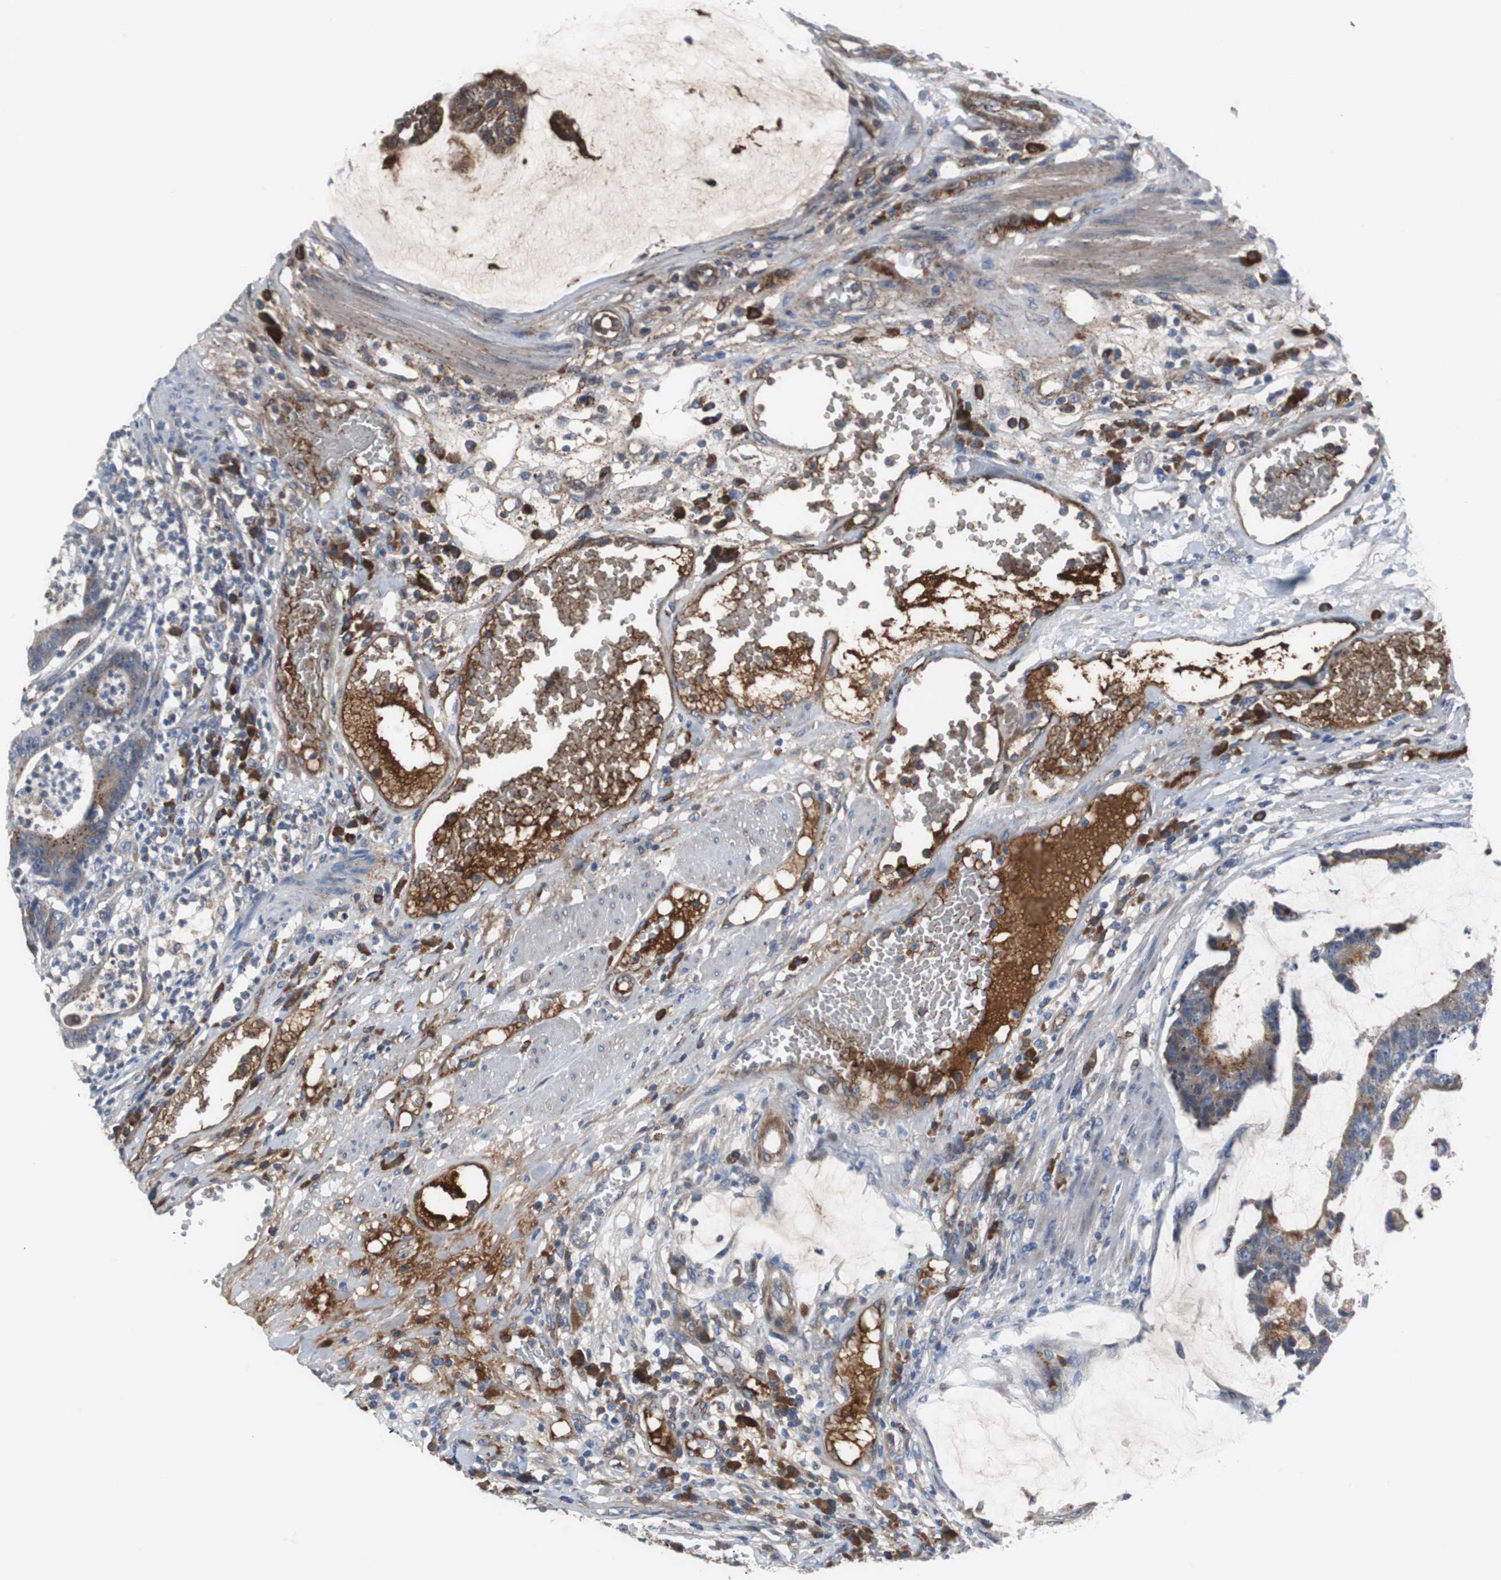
{"staining": {"intensity": "weak", "quantity": "<25%", "location": "cytoplasmic/membranous"}, "tissue": "colorectal cancer", "cell_type": "Tumor cells", "image_type": "cancer", "snomed": [{"axis": "morphology", "description": "Adenocarcinoma, NOS"}, {"axis": "topography", "description": "Colon"}], "caption": "Tumor cells show no significant protein positivity in colorectal adenocarcinoma.", "gene": "SORT1", "patient": {"sex": "female", "age": 84}}